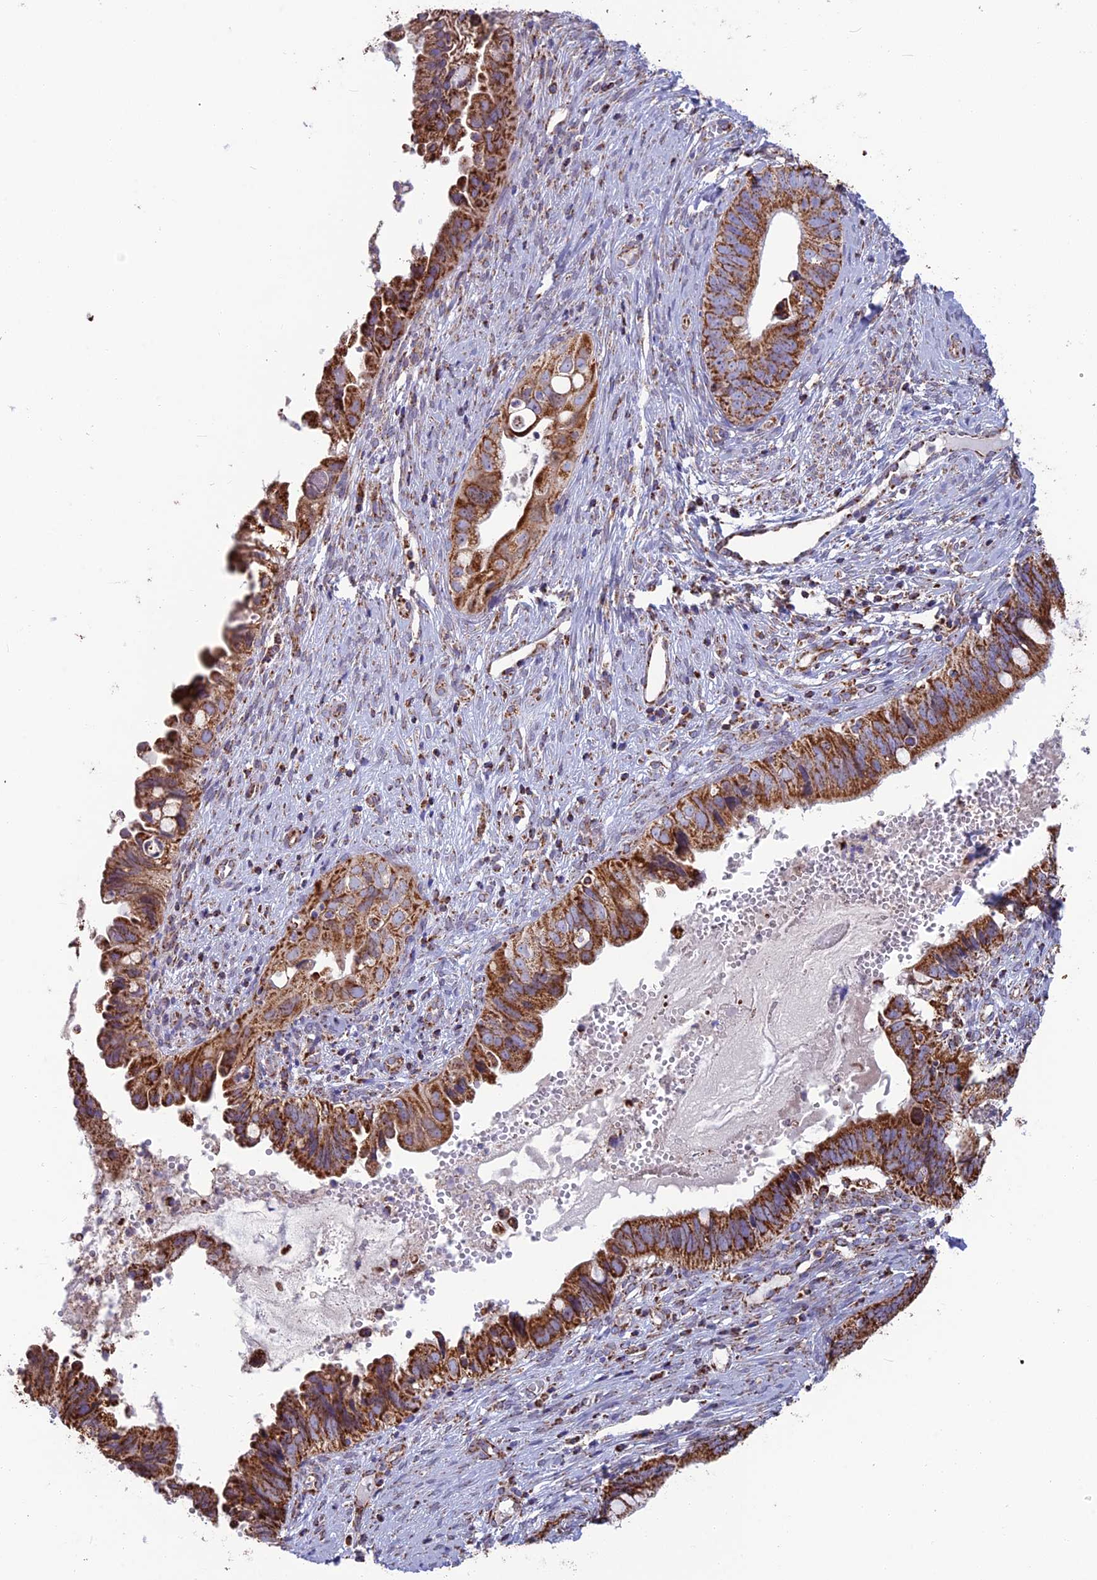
{"staining": {"intensity": "strong", "quantity": ">75%", "location": "cytoplasmic/membranous"}, "tissue": "cervical cancer", "cell_type": "Tumor cells", "image_type": "cancer", "snomed": [{"axis": "morphology", "description": "Adenocarcinoma, NOS"}, {"axis": "topography", "description": "Cervix"}], "caption": "An image of human cervical cancer (adenocarcinoma) stained for a protein shows strong cytoplasmic/membranous brown staining in tumor cells.", "gene": "CS", "patient": {"sex": "female", "age": 42}}